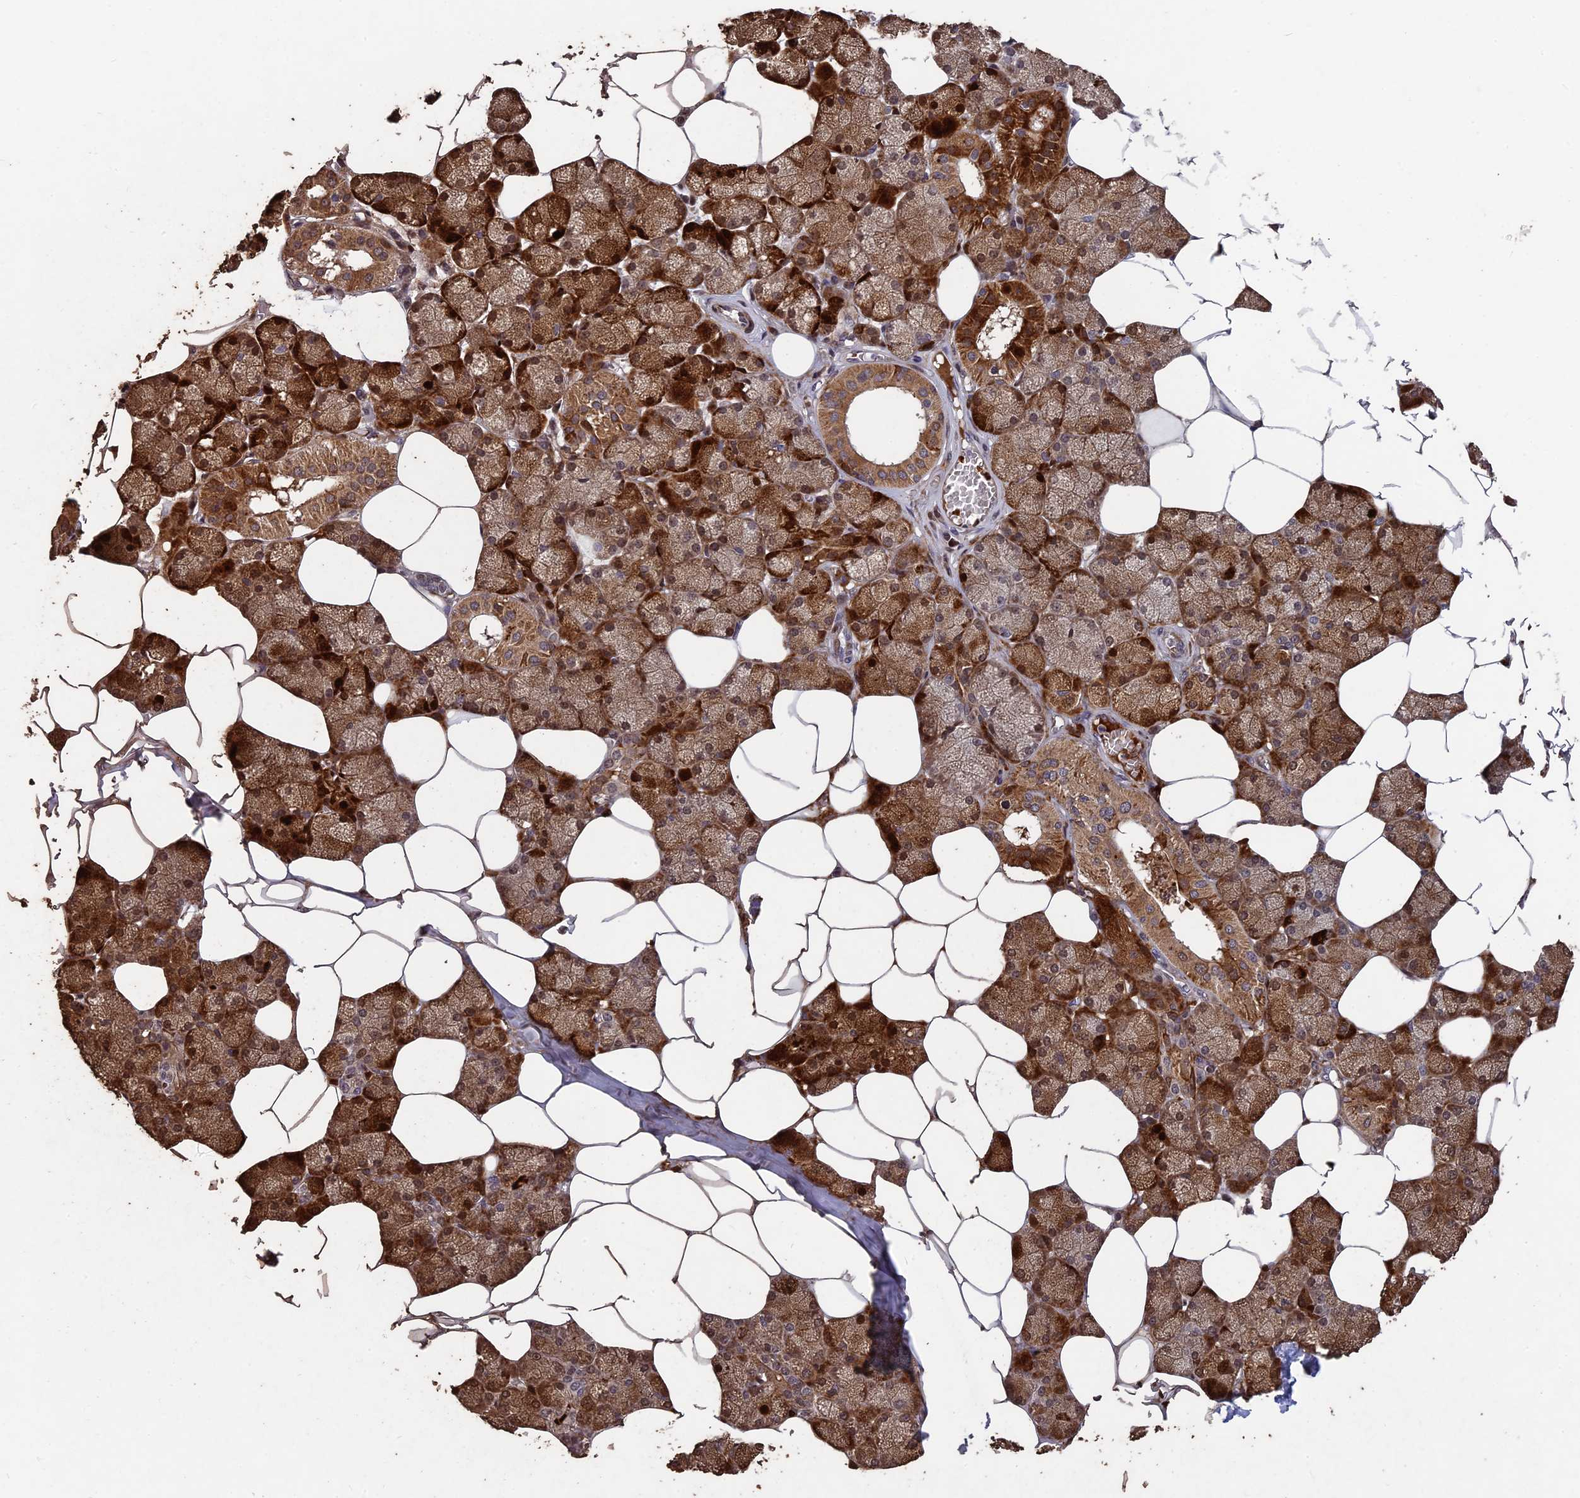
{"staining": {"intensity": "strong", "quantity": ">75%", "location": "cytoplasmic/membranous,nuclear"}, "tissue": "salivary gland", "cell_type": "Glandular cells", "image_type": "normal", "snomed": [{"axis": "morphology", "description": "Normal tissue, NOS"}, {"axis": "topography", "description": "Salivary gland"}], "caption": "The photomicrograph exhibits staining of normal salivary gland, revealing strong cytoplasmic/membranous,nuclear protein staining (brown color) within glandular cells. The protein is stained brown, and the nuclei are stained in blue (DAB IHC with brightfield microscopy, high magnification).", "gene": "MT", "patient": {"sex": "male", "age": 62}}